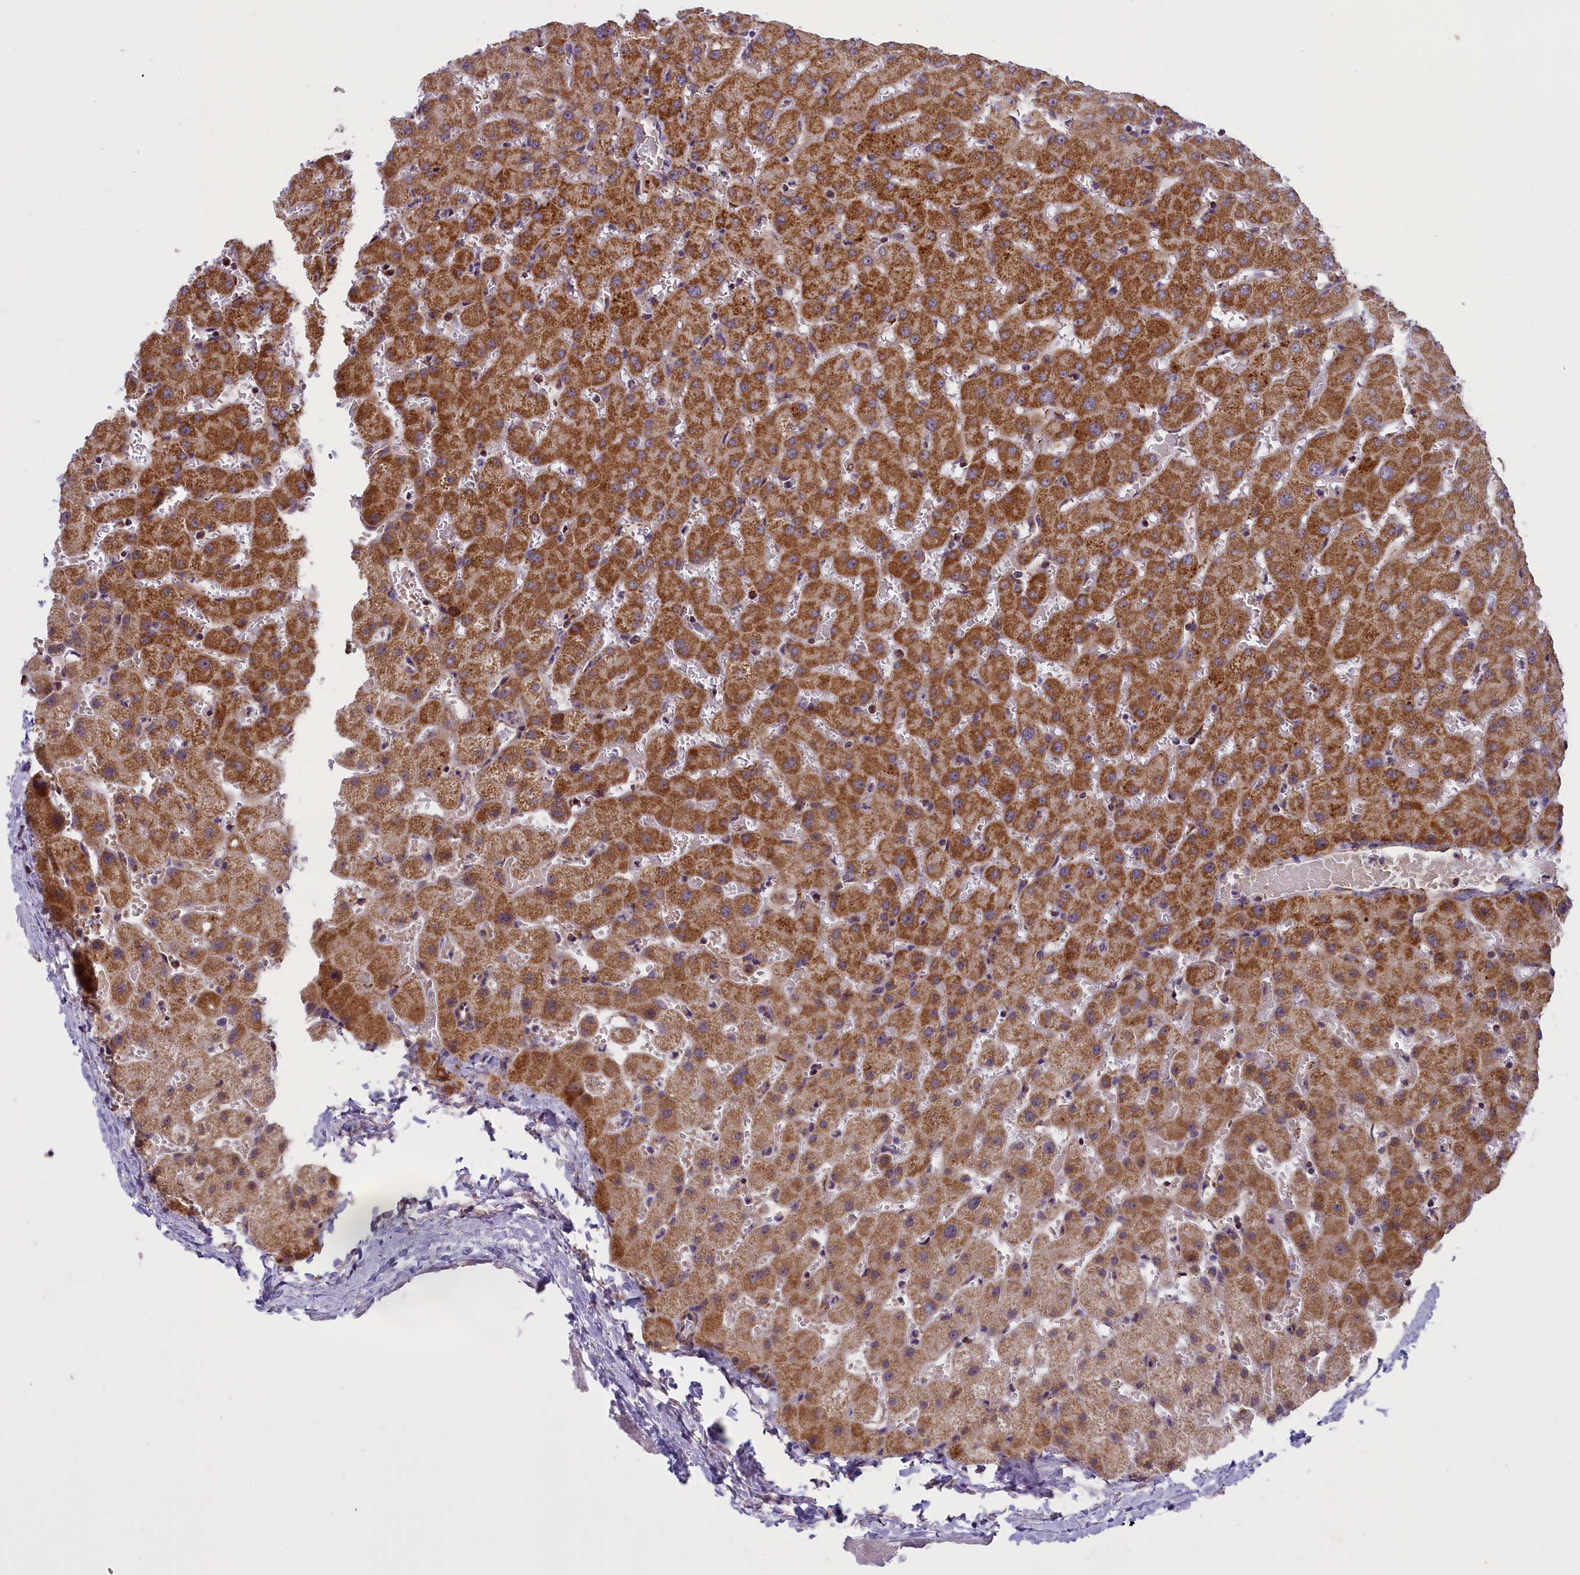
{"staining": {"intensity": "weak", "quantity": "<25%", "location": "cytoplasmic/membranous"}, "tissue": "liver", "cell_type": "Cholangiocytes", "image_type": "normal", "snomed": [{"axis": "morphology", "description": "Normal tissue, NOS"}, {"axis": "topography", "description": "Liver"}], "caption": "Immunohistochemistry histopathology image of benign liver: human liver stained with DAB (3,3'-diaminobenzidine) displays no significant protein positivity in cholangiocytes.", "gene": "NDUFS5", "patient": {"sex": "female", "age": 63}}